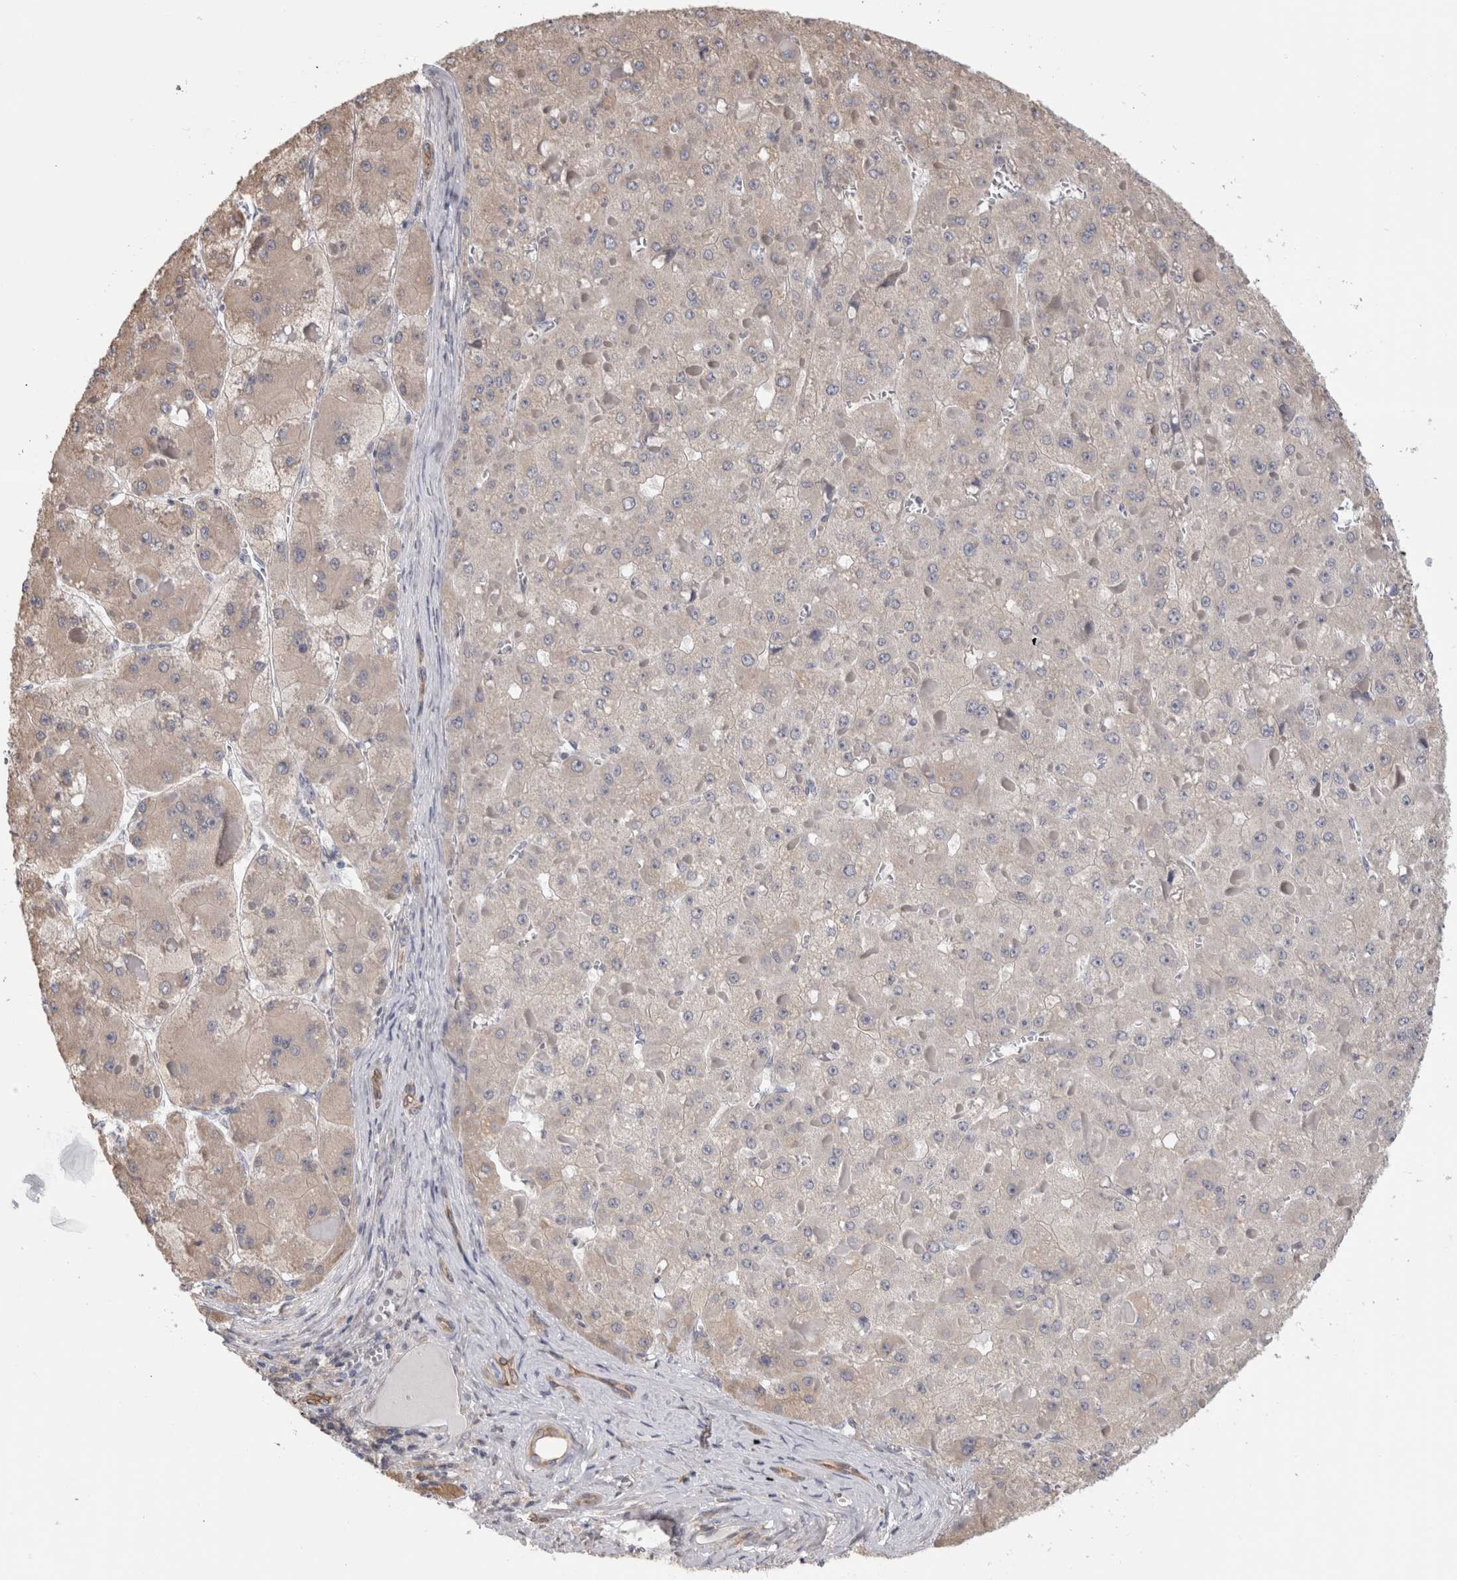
{"staining": {"intensity": "negative", "quantity": "none", "location": "none"}, "tissue": "liver cancer", "cell_type": "Tumor cells", "image_type": "cancer", "snomed": [{"axis": "morphology", "description": "Carcinoma, Hepatocellular, NOS"}, {"axis": "topography", "description": "Liver"}], "caption": "This is an immunohistochemistry (IHC) micrograph of hepatocellular carcinoma (liver). There is no positivity in tumor cells.", "gene": "SMAP2", "patient": {"sex": "female", "age": 73}}